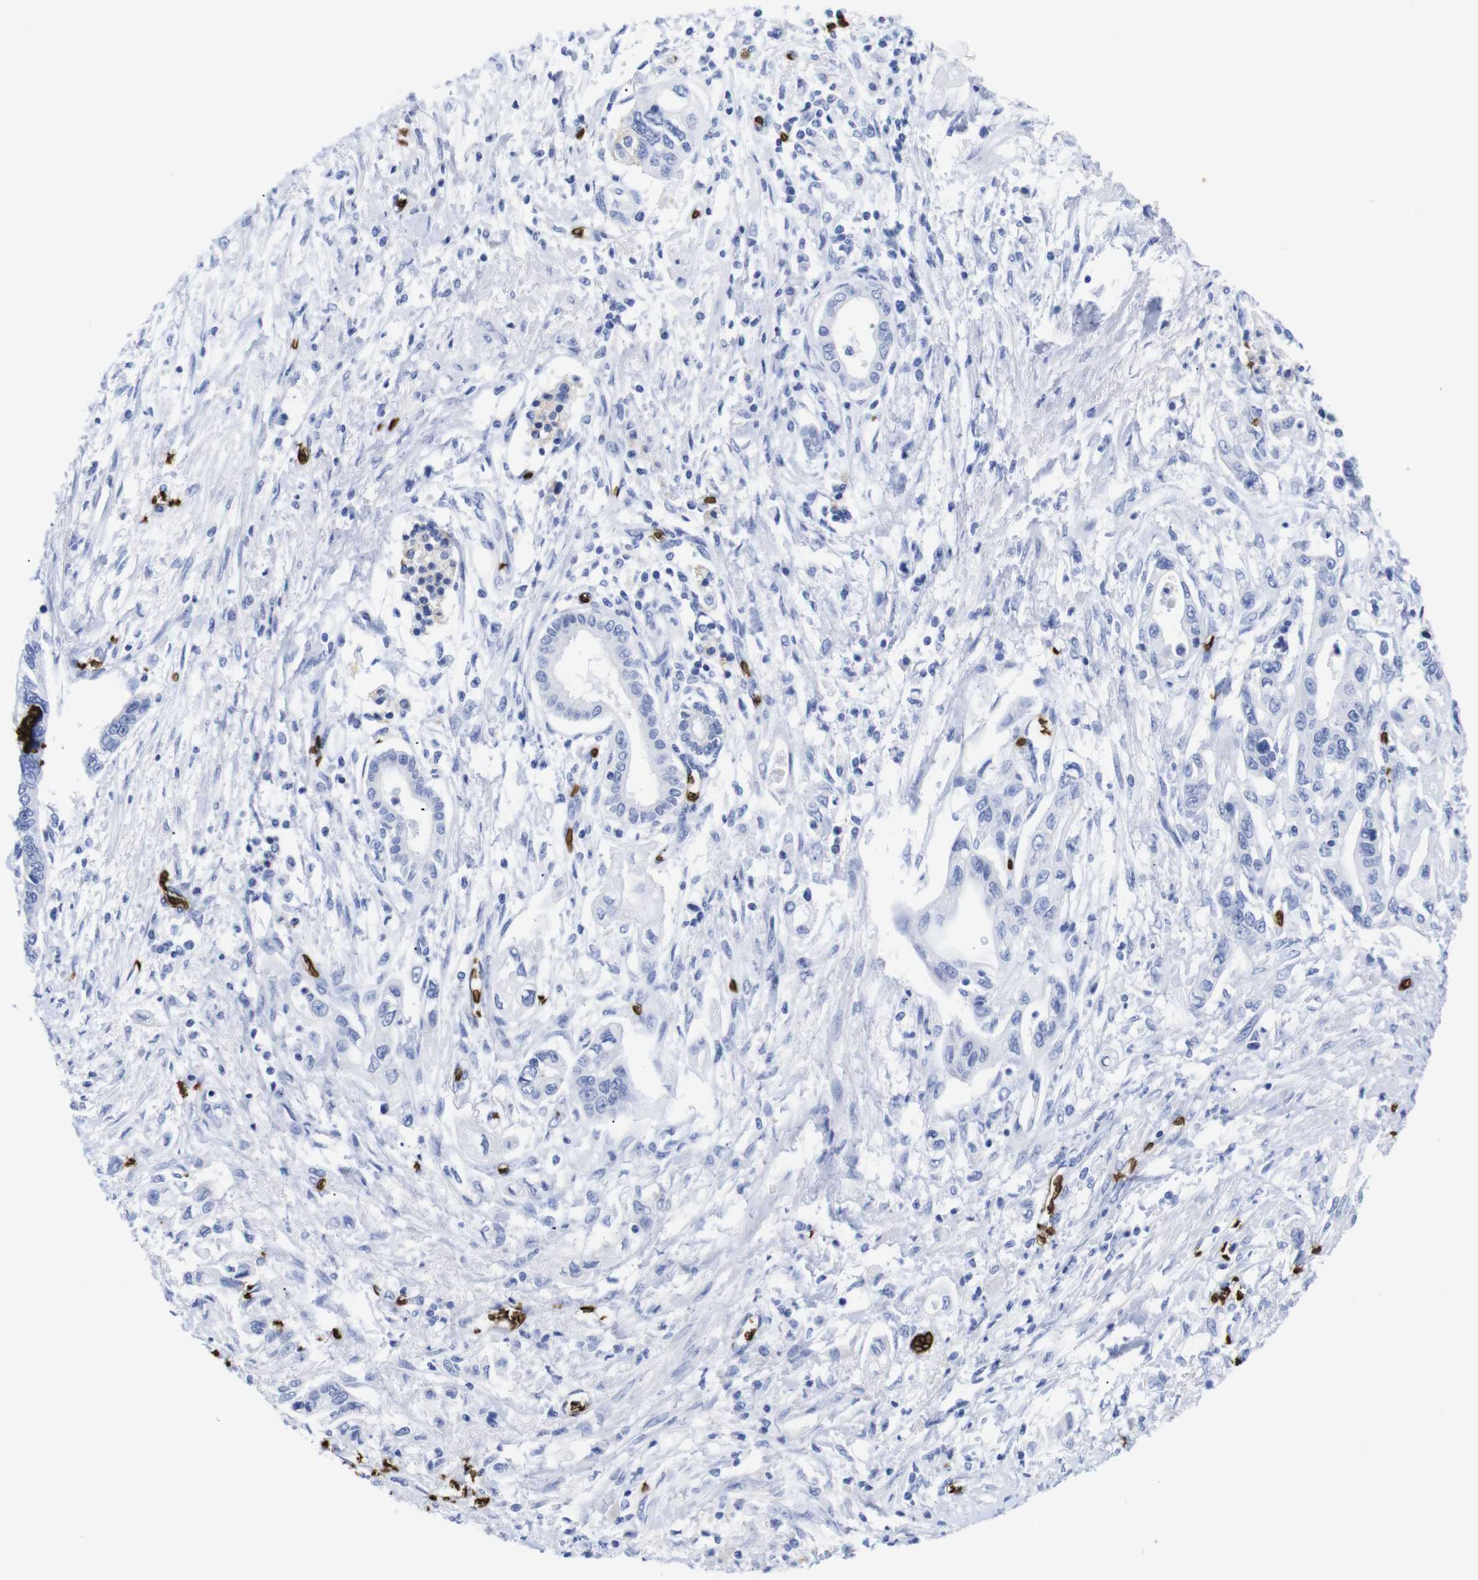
{"staining": {"intensity": "negative", "quantity": "none", "location": "none"}, "tissue": "pancreatic cancer", "cell_type": "Tumor cells", "image_type": "cancer", "snomed": [{"axis": "morphology", "description": "Adenocarcinoma, NOS"}, {"axis": "topography", "description": "Pancreas"}], "caption": "An image of human pancreatic adenocarcinoma is negative for staining in tumor cells. (DAB (3,3'-diaminobenzidine) IHC visualized using brightfield microscopy, high magnification).", "gene": "S1PR2", "patient": {"sex": "male", "age": 56}}